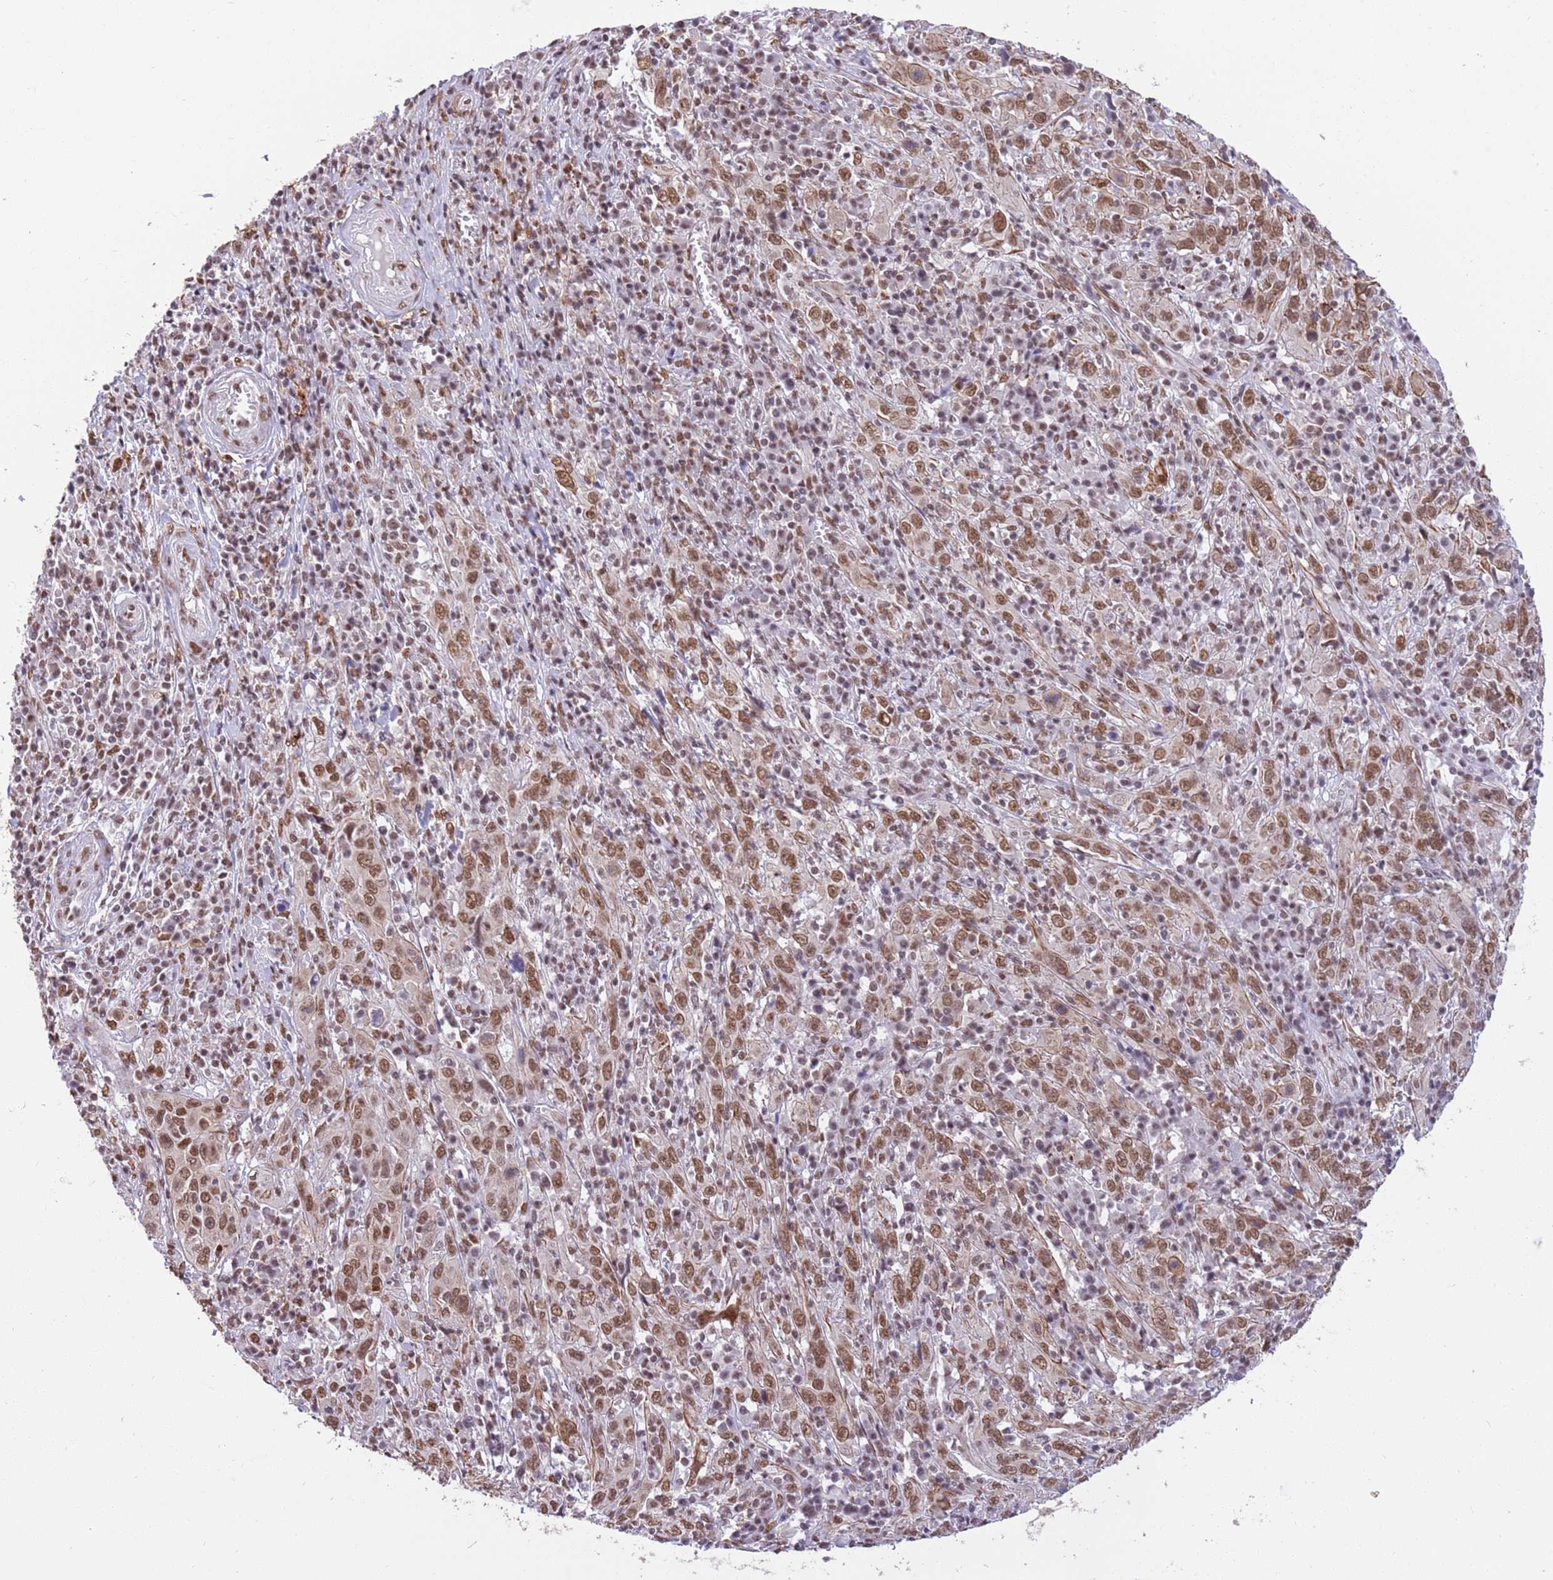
{"staining": {"intensity": "moderate", "quantity": ">75%", "location": "nuclear"}, "tissue": "cervical cancer", "cell_type": "Tumor cells", "image_type": "cancer", "snomed": [{"axis": "morphology", "description": "Squamous cell carcinoma, NOS"}, {"axis": "topography", "description": "Cervix"}], "caption": "The histopathology image displays staining of cervical cancer, revealing moderate nuclear protein expression (brown color) within tumor cells.", "gene": "TRIM32", "patient": {"sex": "female", "age": 46}}